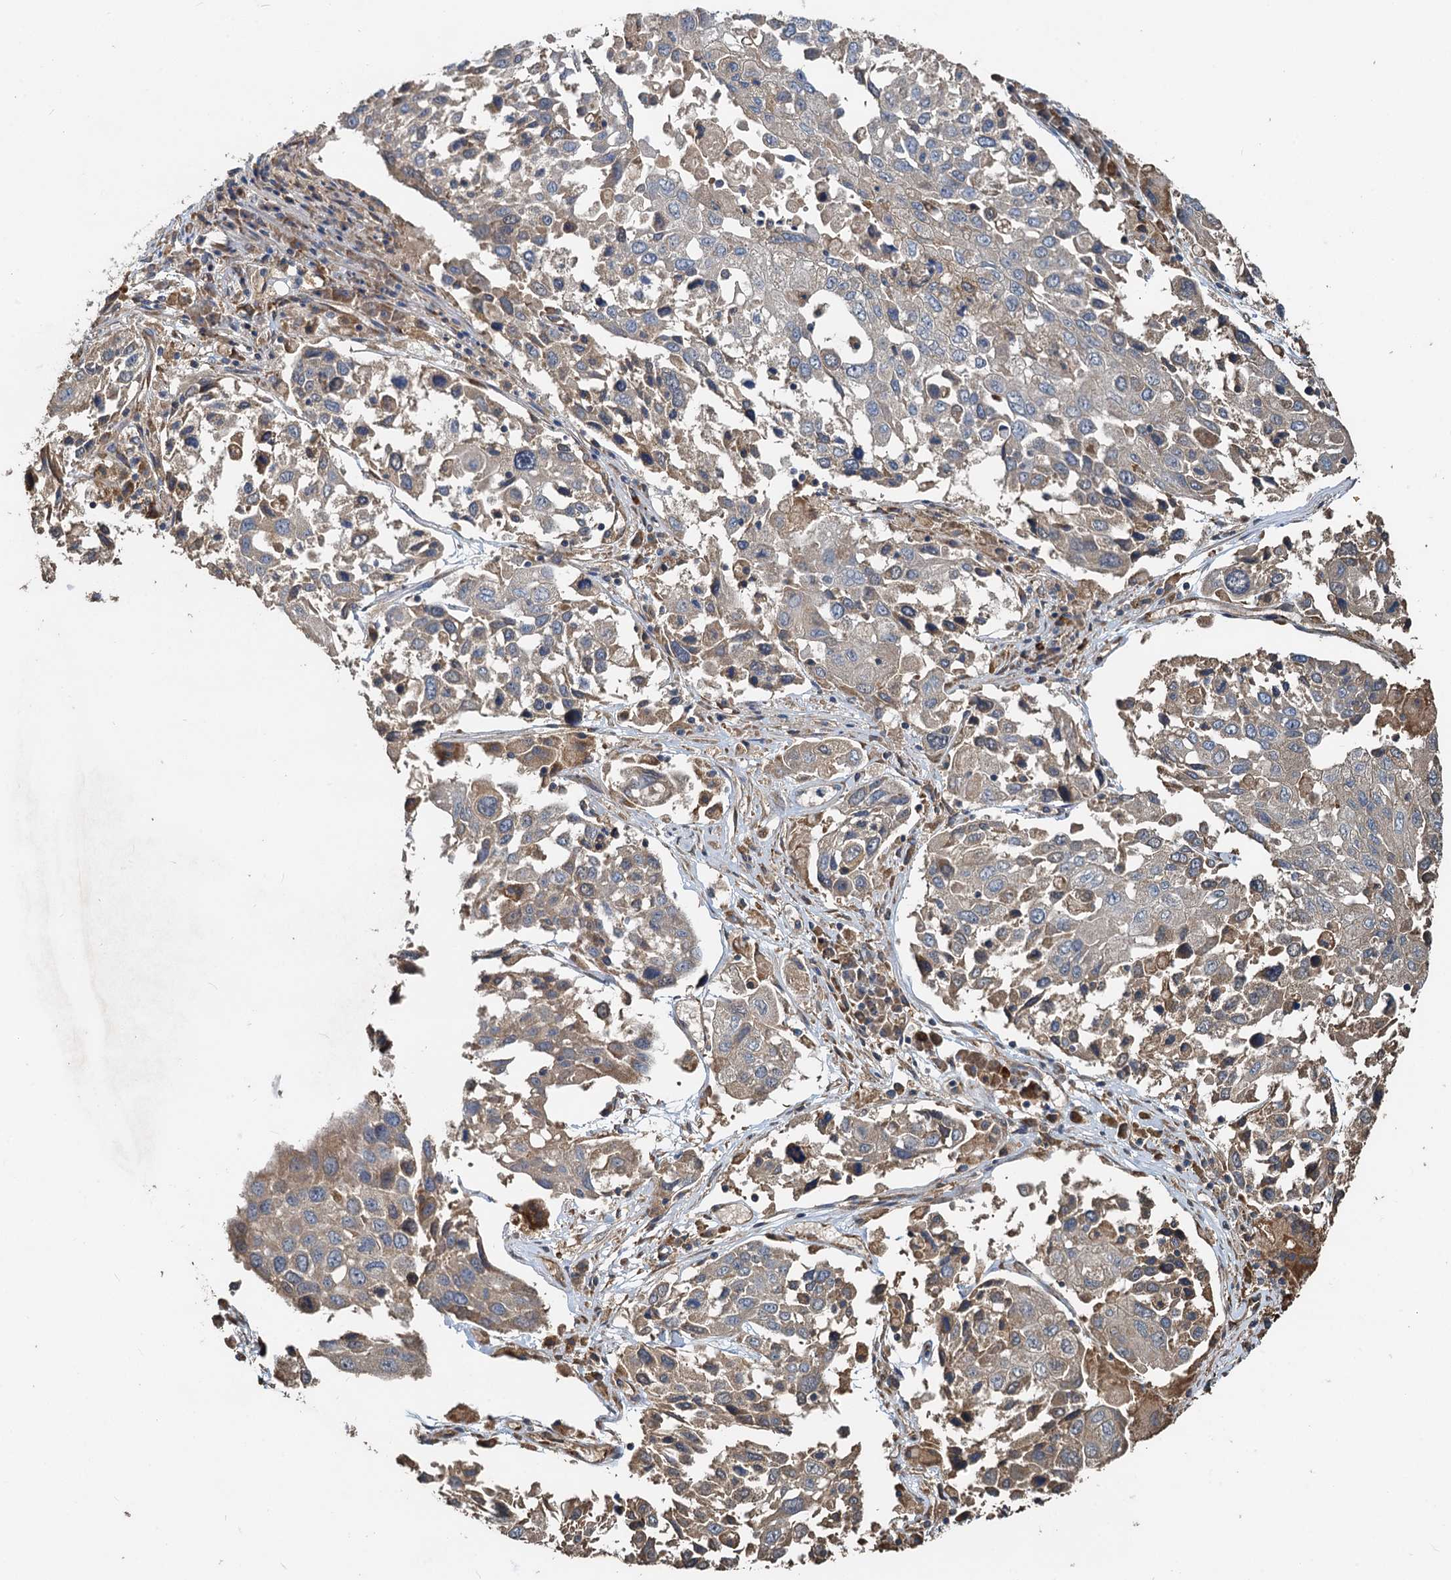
{"staining": {"intensity": "weak", "quantity": "25%-75%", "location": "cytoplasmic/membranous"}, "tissue": "lung cancer", "cell_type": "Tumor cells", "image_type": "cancer", "snomed": [{"axis": "morphology", "description": "Squamous cell carcinoma, NOS"}, {"axis": "topography", "description": "Lung"}], "caption": "Immunohistochemistry (IHC) of human lung cancer demonstrates low levels of weak cytoplasmic/membranous positivity in about 25%-75% of tumor cells.", "gene": "HYI", "patient": {"sex": "male", "age": 65}}